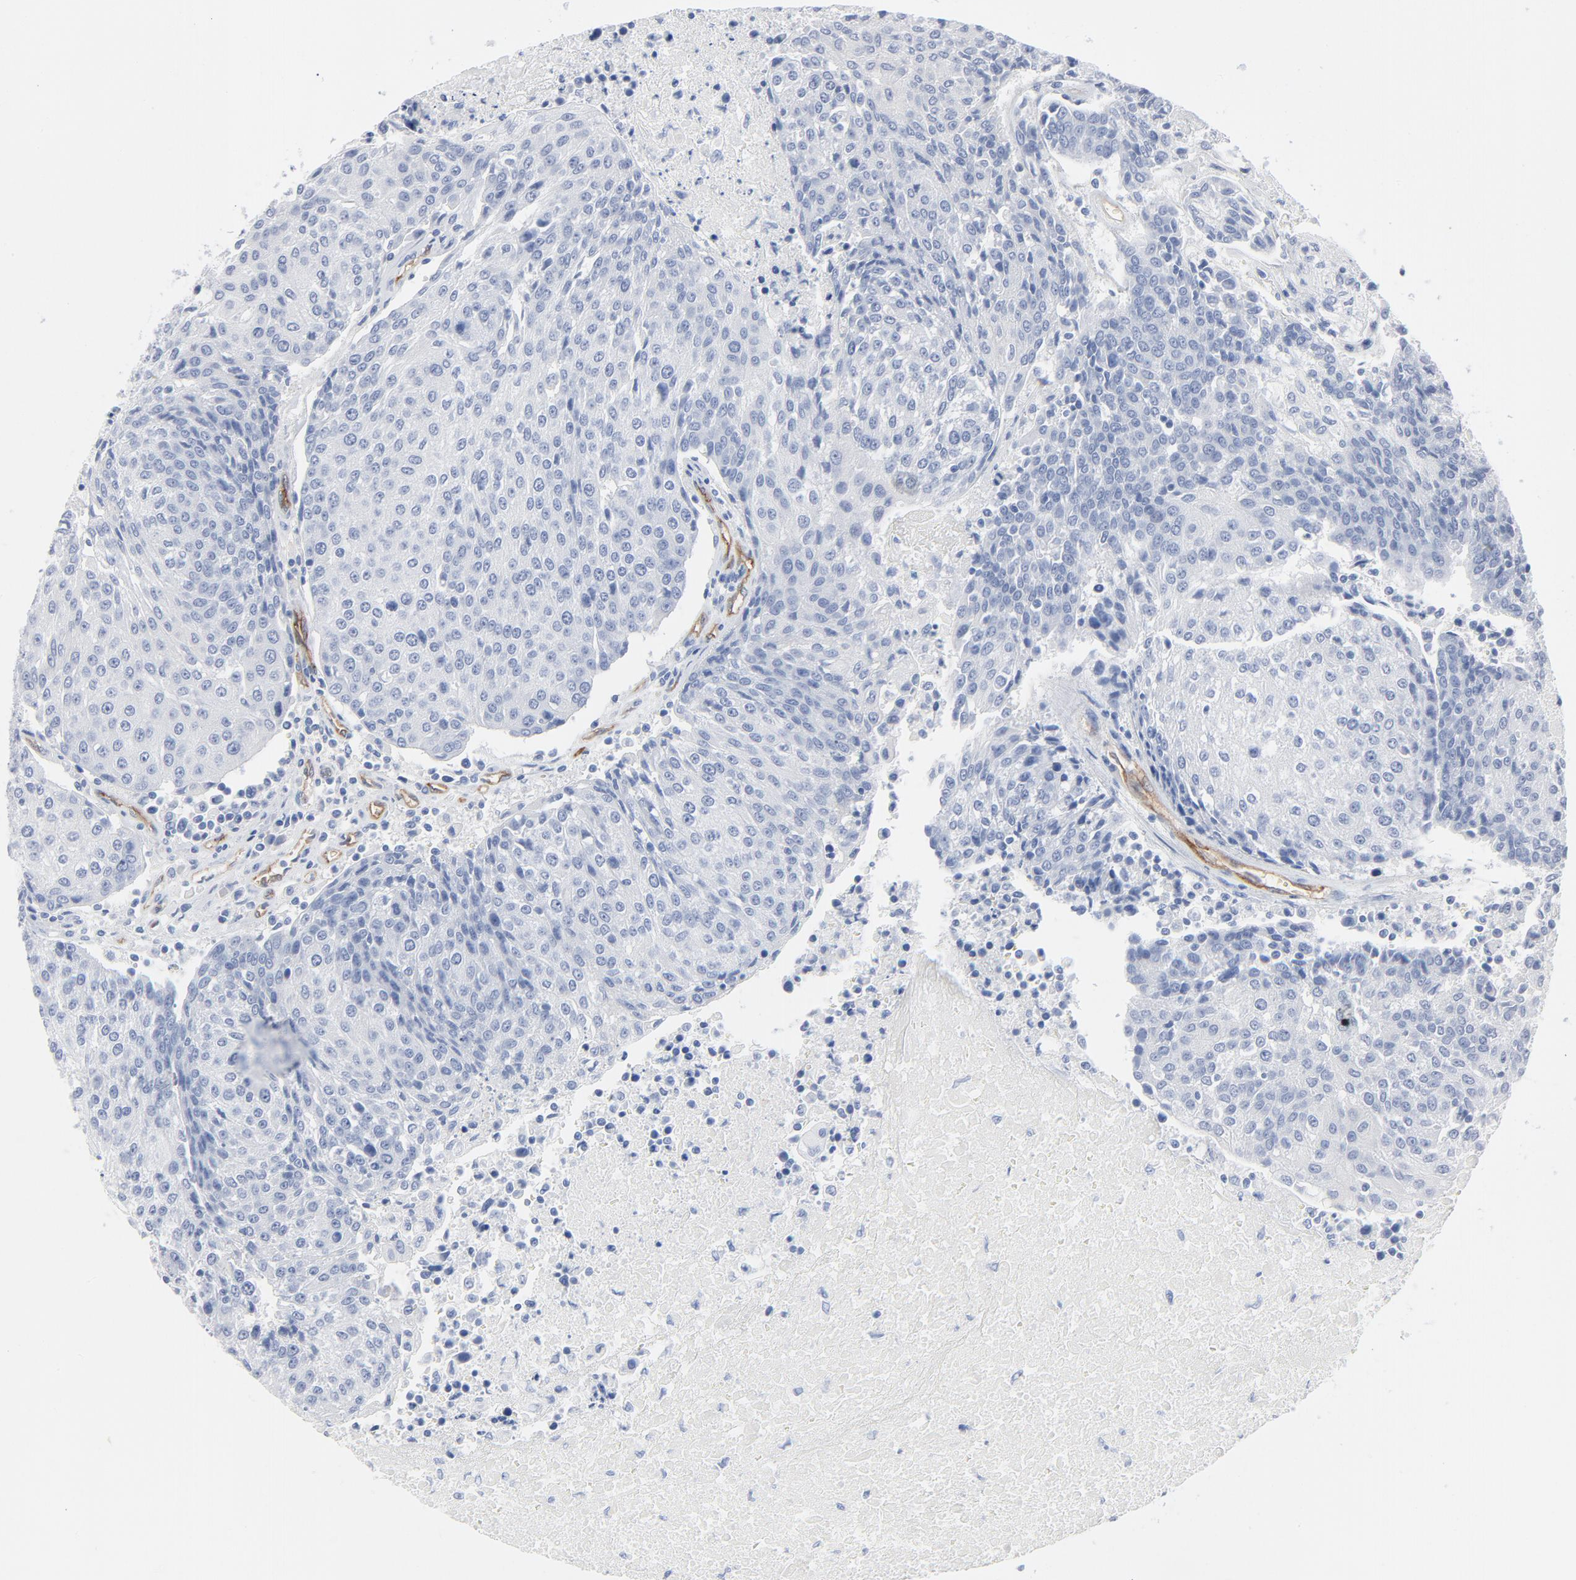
{"staining": {"intensity": "negative", "quantity": "none", "location": "none"}, "tissue": "urothelial cancer", "cell_type": "Tumor cells", "image_type": "cancer", "snomed": [{"axis": "morphology", "description": "Urothelial carcinoma, High grade"}, {"axis": "topography", "description": "Urinary bladder"}], "caption": "There is no significant expression in tumor cells of urothelial cancer.", "gene": "SHANK3", "patient": {"sex": "female", "age": 85}}